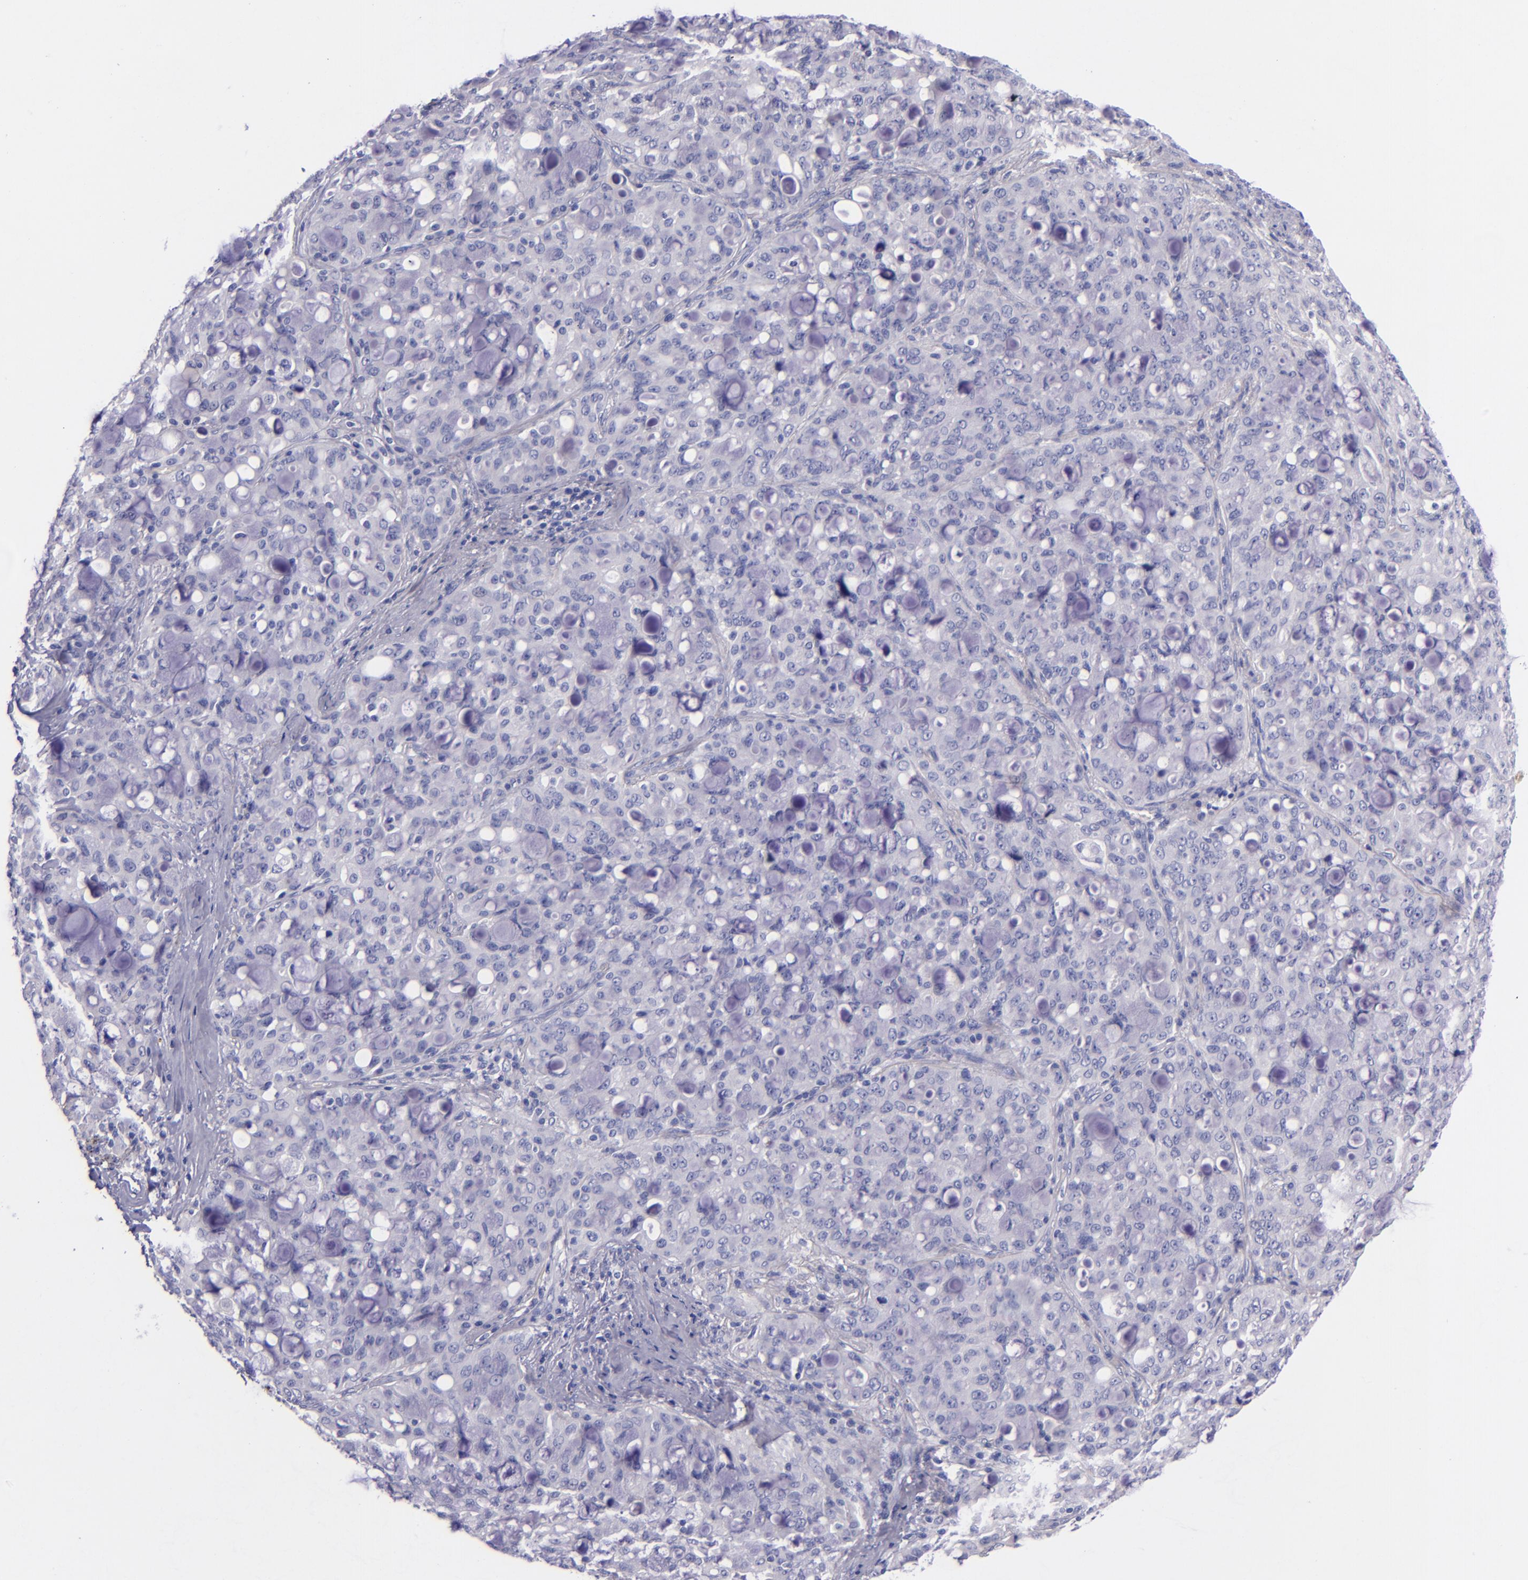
{"staining": {"intensity": "negative", "quantity": "none", "location": "none"}, "tissue": "lung cancer", "cell_type": "Tumor cells", "image_type": "cancer", "snomed": [{"axis": "morphology", "description": "Adenocarcinoma, NOS"}, {"axis": "topography", "description": "Lung"}], "caption": "IHC of human adenocarcinoma (lung) exhibits no positivity in tumor cells.", "gene": "KNG1", "patient": {"sex": "female", "age": 44}}